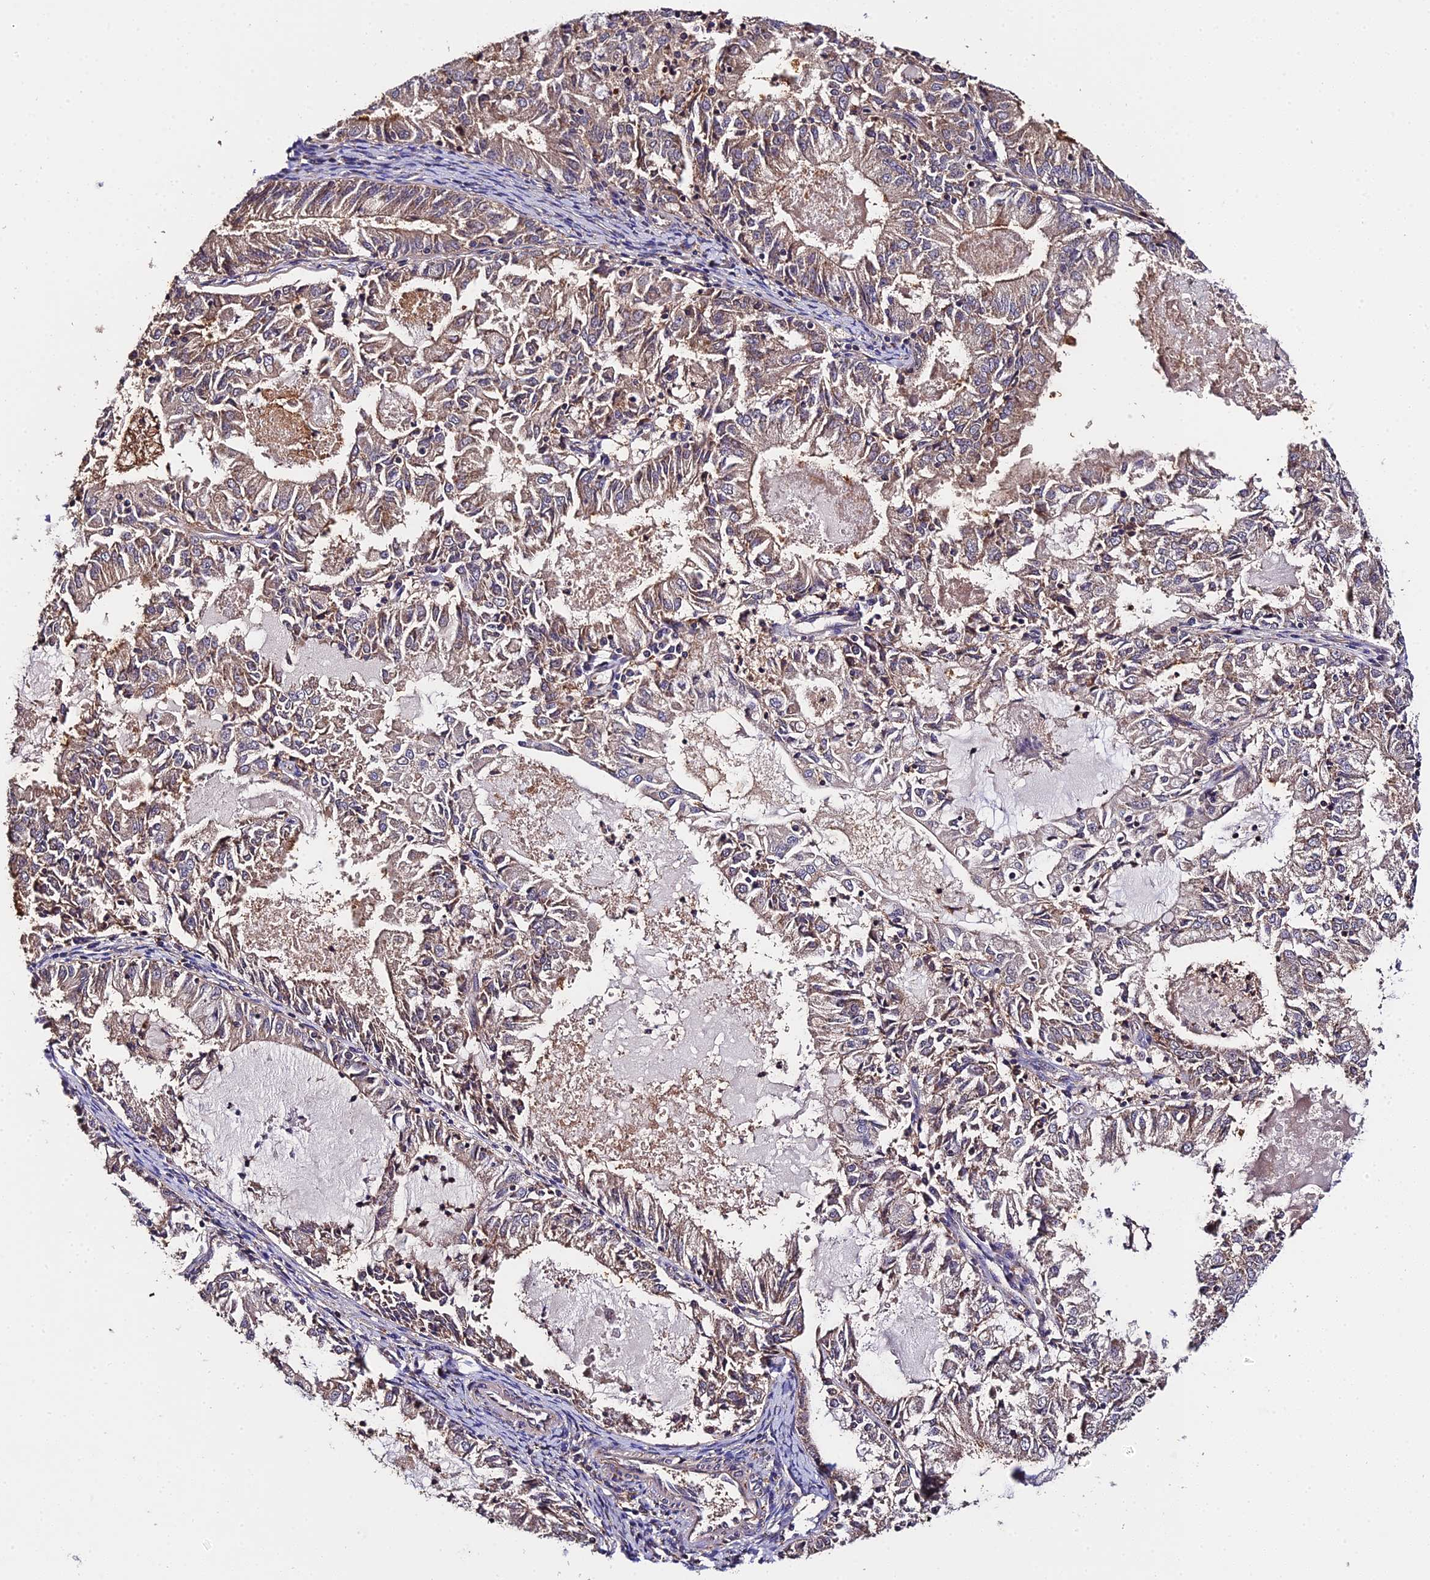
{"staining": {"intensity": "weak", "quantity": ">75%", "location": "cytoplasmic/membranous"}, "tissue": "endometrial cancer", "cell_type": "Tumor cells", "image_type": "cancer", "snomed": [{"axis": "morphology", "description": "Adenocarcinoma, NOS"}, {"axis": "topography", "description": "Endometrium"}], "caption": "Human endometrial cancer stained with a protein marker exhibits weak staining in tumor cells.", "gene": "ZBED8", "patient": {"sex": "female", "age": 57}}